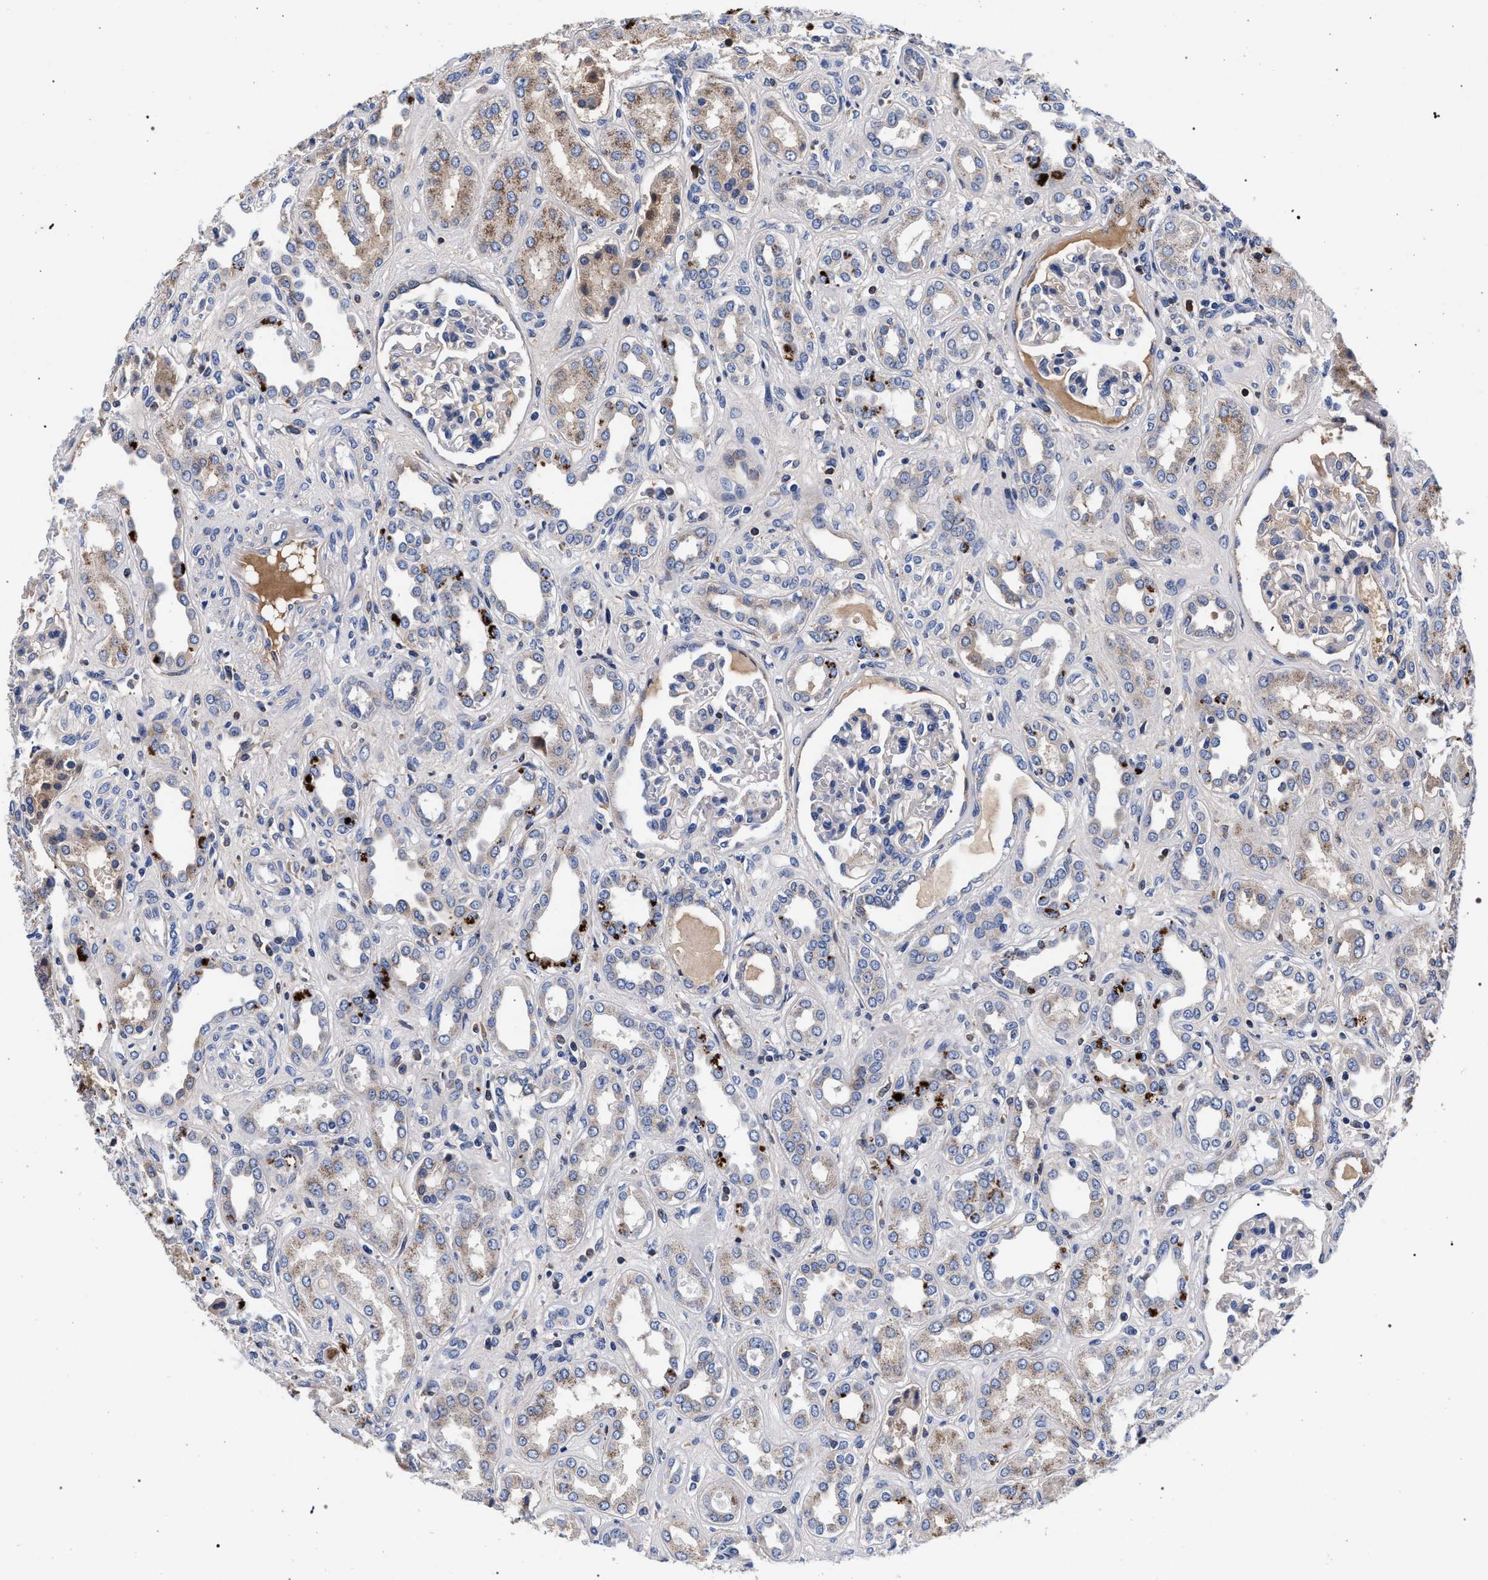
{"staining": {"intensity": "negative", "quantity": "none", "location": "none"}, "tissue": "kidney", "cell_type": "Cells in glomeruli", "image_type": "normal", "snomed": [{"axis": "morphology", "description": "Normal tissue, NOS"}, {"axis": "topography", "description": "Kidney"}], "caption": "Cells in glomeruli show no significant staining in unremarkable kidney. (Stains: DAB (3,3'-diaminobenzidine) immunohistochemistry with hematoxylin counter stain, Microscopy: brightfield microscopy at high magnification).", "gene": "ACOX1", "patient": {"sex": "male", "age": 59}}